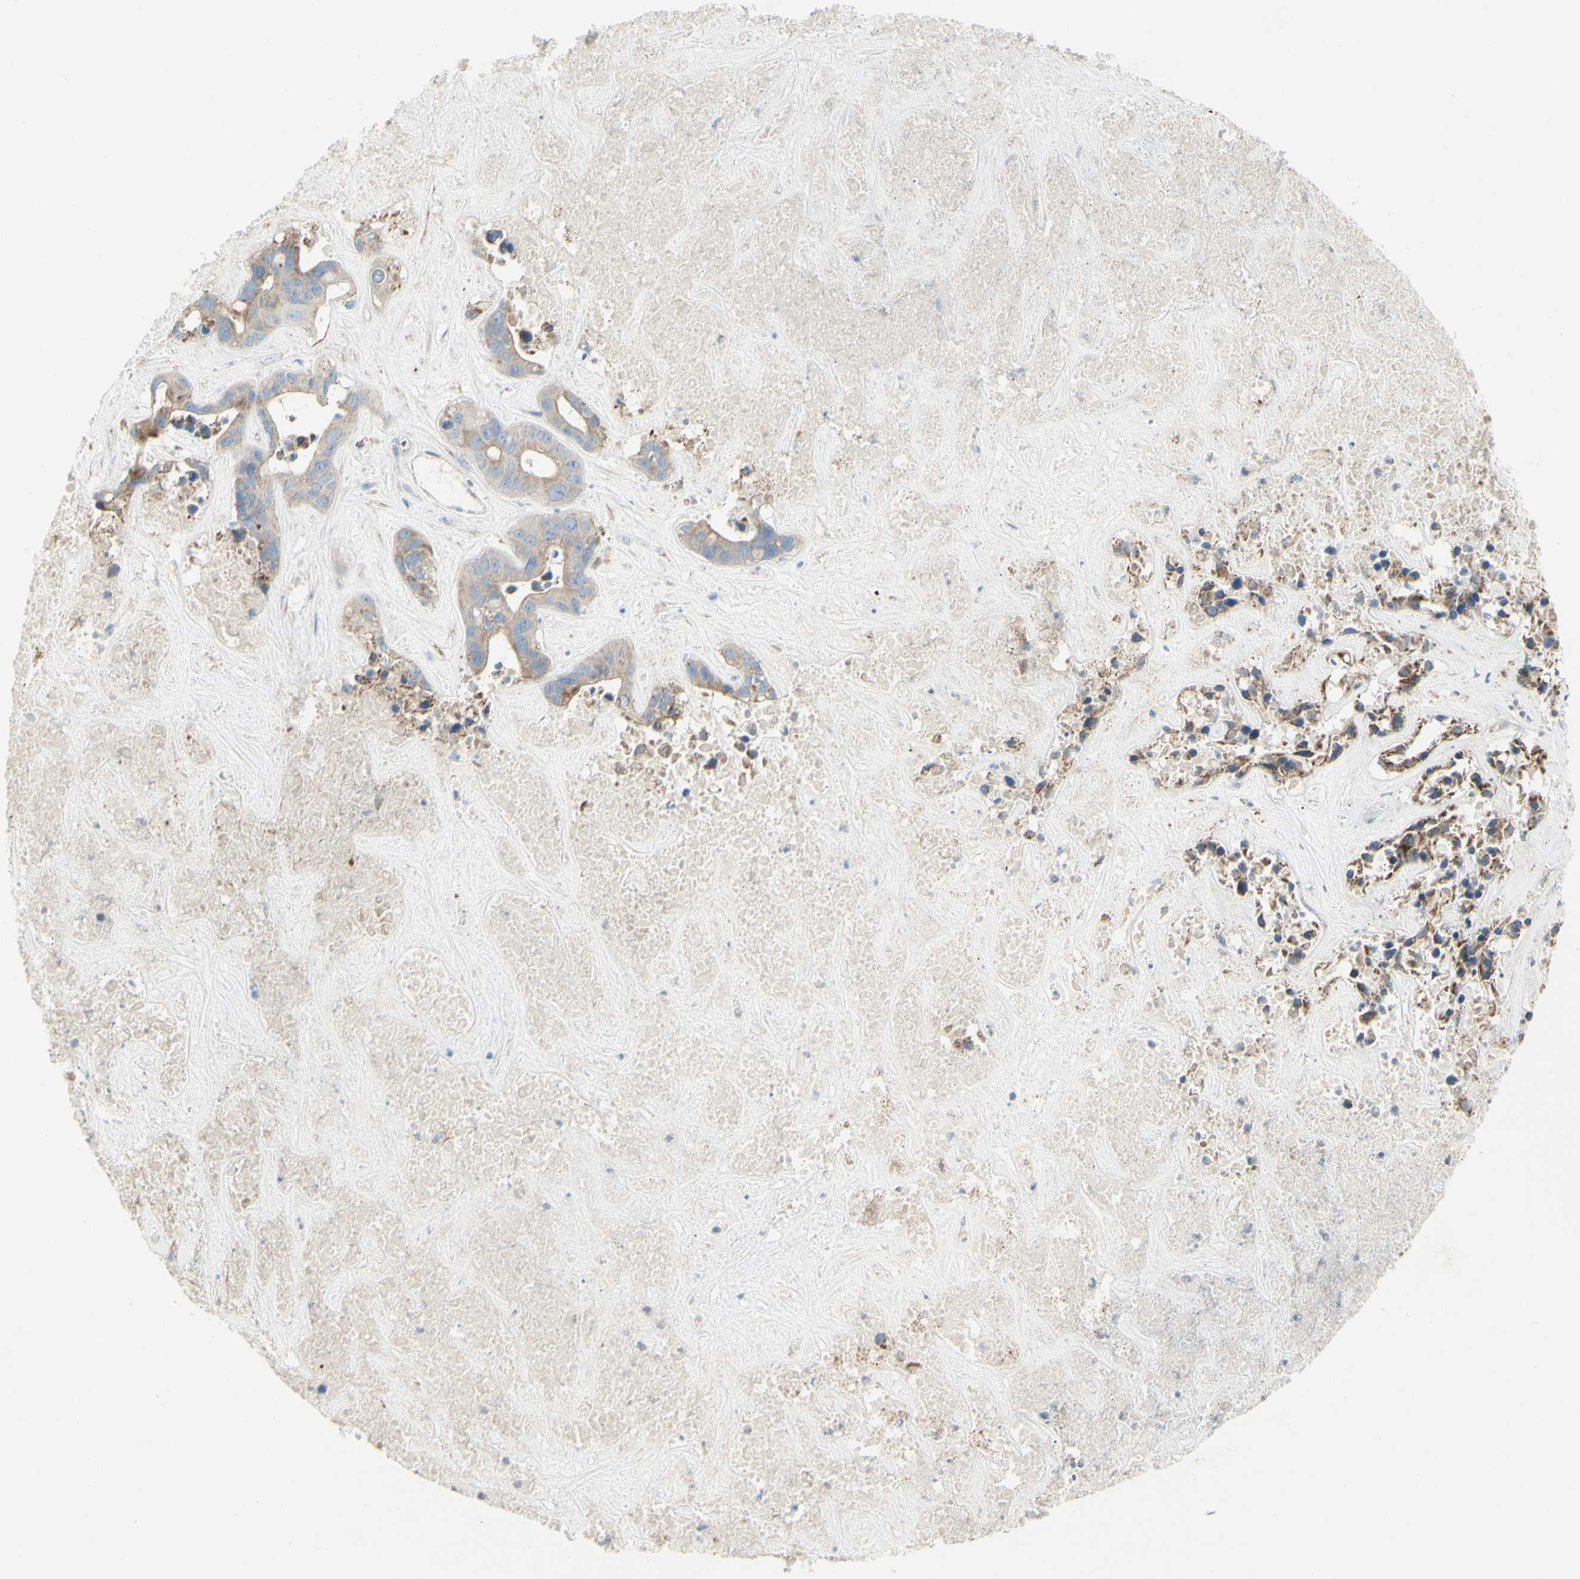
{"staining": {"intensity": "weak", "quantity": "<25%", "location": "cytoplasmic/membranous"}, "tissue": "liver cancer", "cell_type": "Tumor cells", "image_type": "cancer", "snomed": [{"axis": "morphology", "description": "Cholangiocarcinoma"}, {"axis": "topography", "description": "Liver"}], "caption": "Immunohistochemical staining of human cholangiocarcinoma (liver) exhibits no significant positivity in tumor cells.", "gene": "CNTNAP1", "patient": {"sex": "female", "age": 65}}